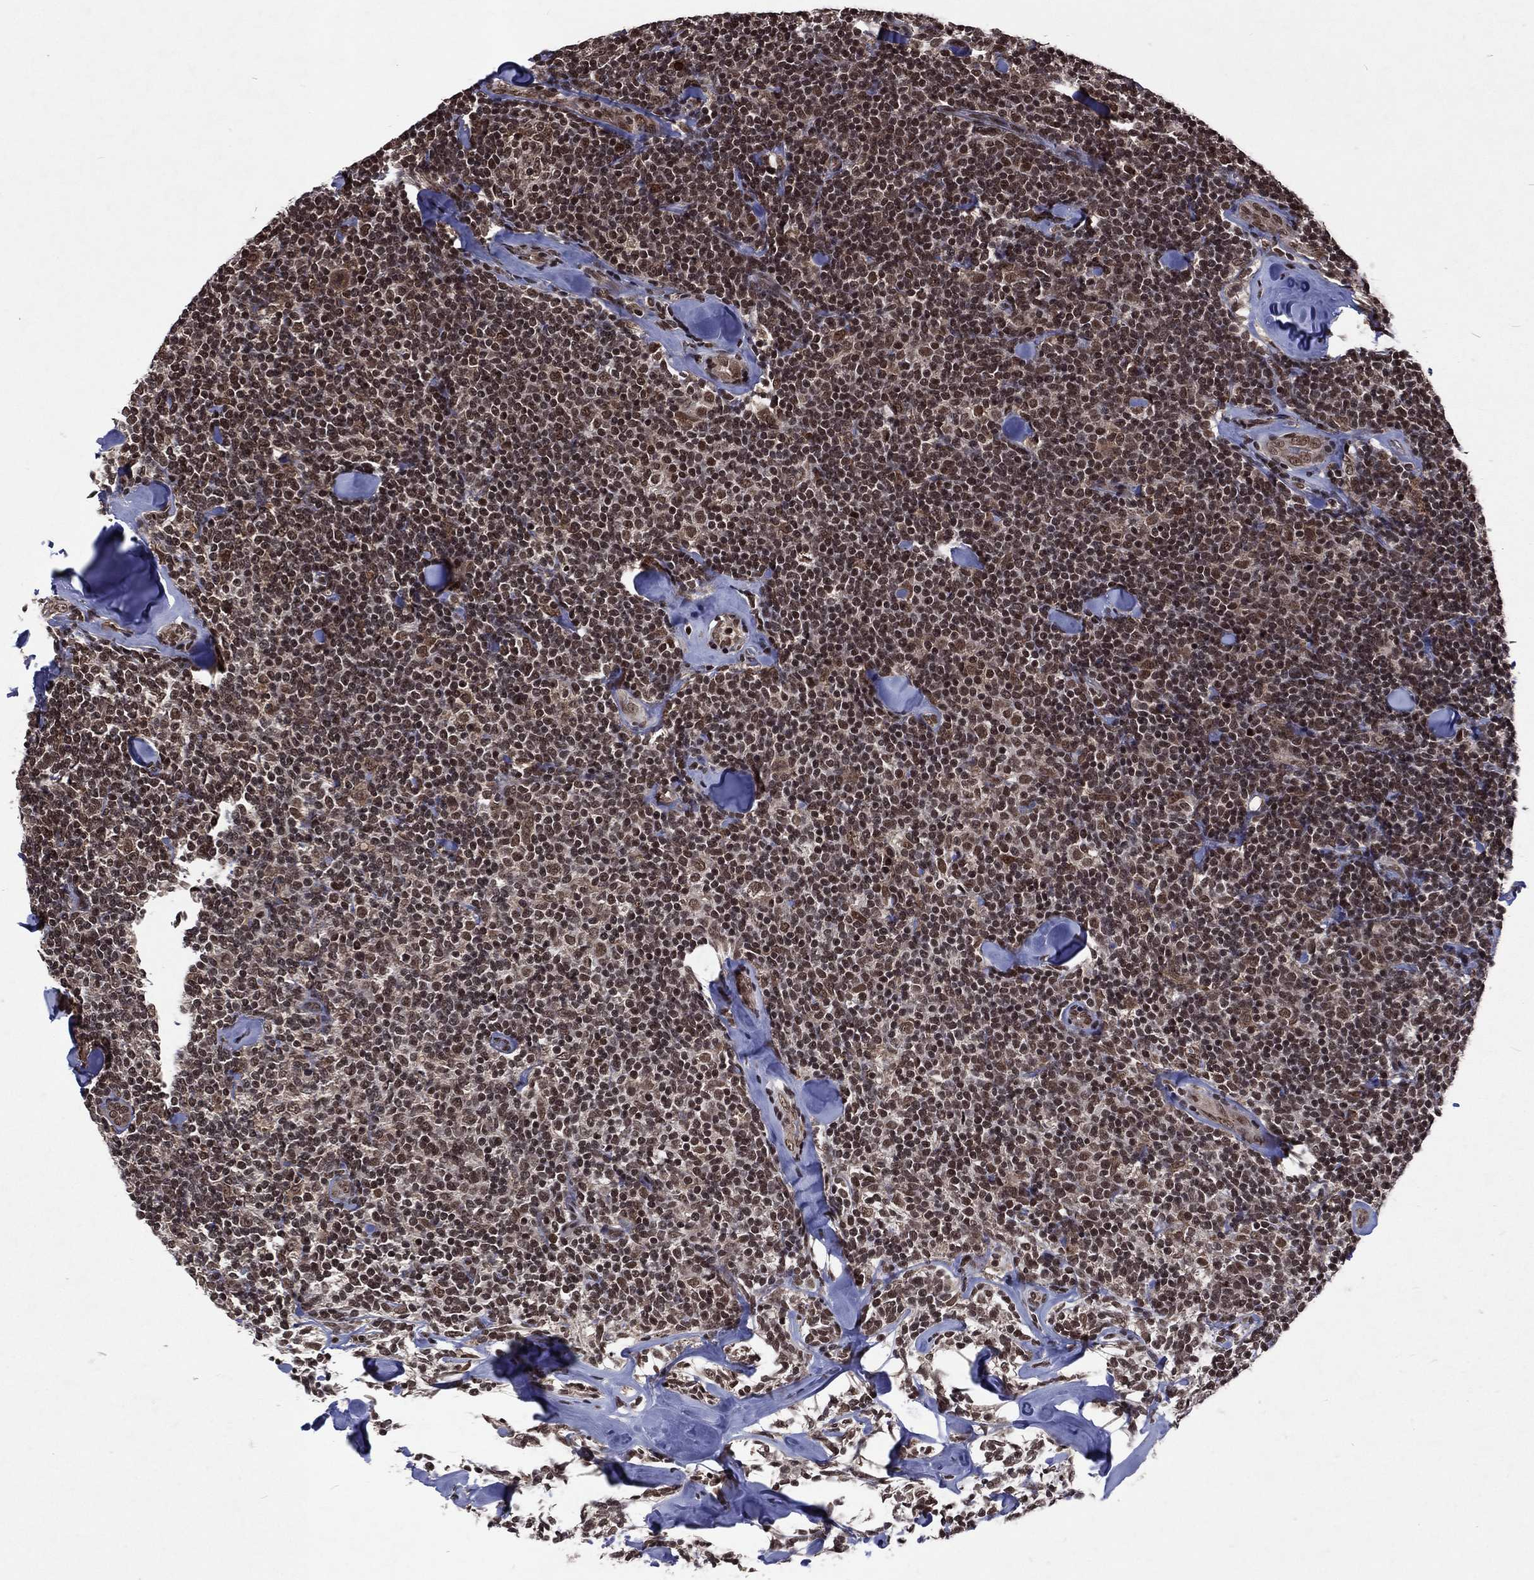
{"staining": {"intensity": "strong", "quantity": ">75%", "location": "nuclear"}, "tissue": "lymphoma", "cell_type": "Tumor cells", "image_type": "cancer", "snomed": [{"axis": "morphology", "description": "Malignant lymphoma, non-Hodgkin's type, Low grade"}, {"axis": "topography", "description": "Lymph node"}], "caption": "IHC histopathology image of neoplastic tissue: human lymphoma stained using IHC demonstrates high levels of strong protein expression localized specifically in the nuclear of tumor cells, appearing as a nuclear brown color.", "gene": "DMAP1", "patient": {"sex": "female", "age": 56}}